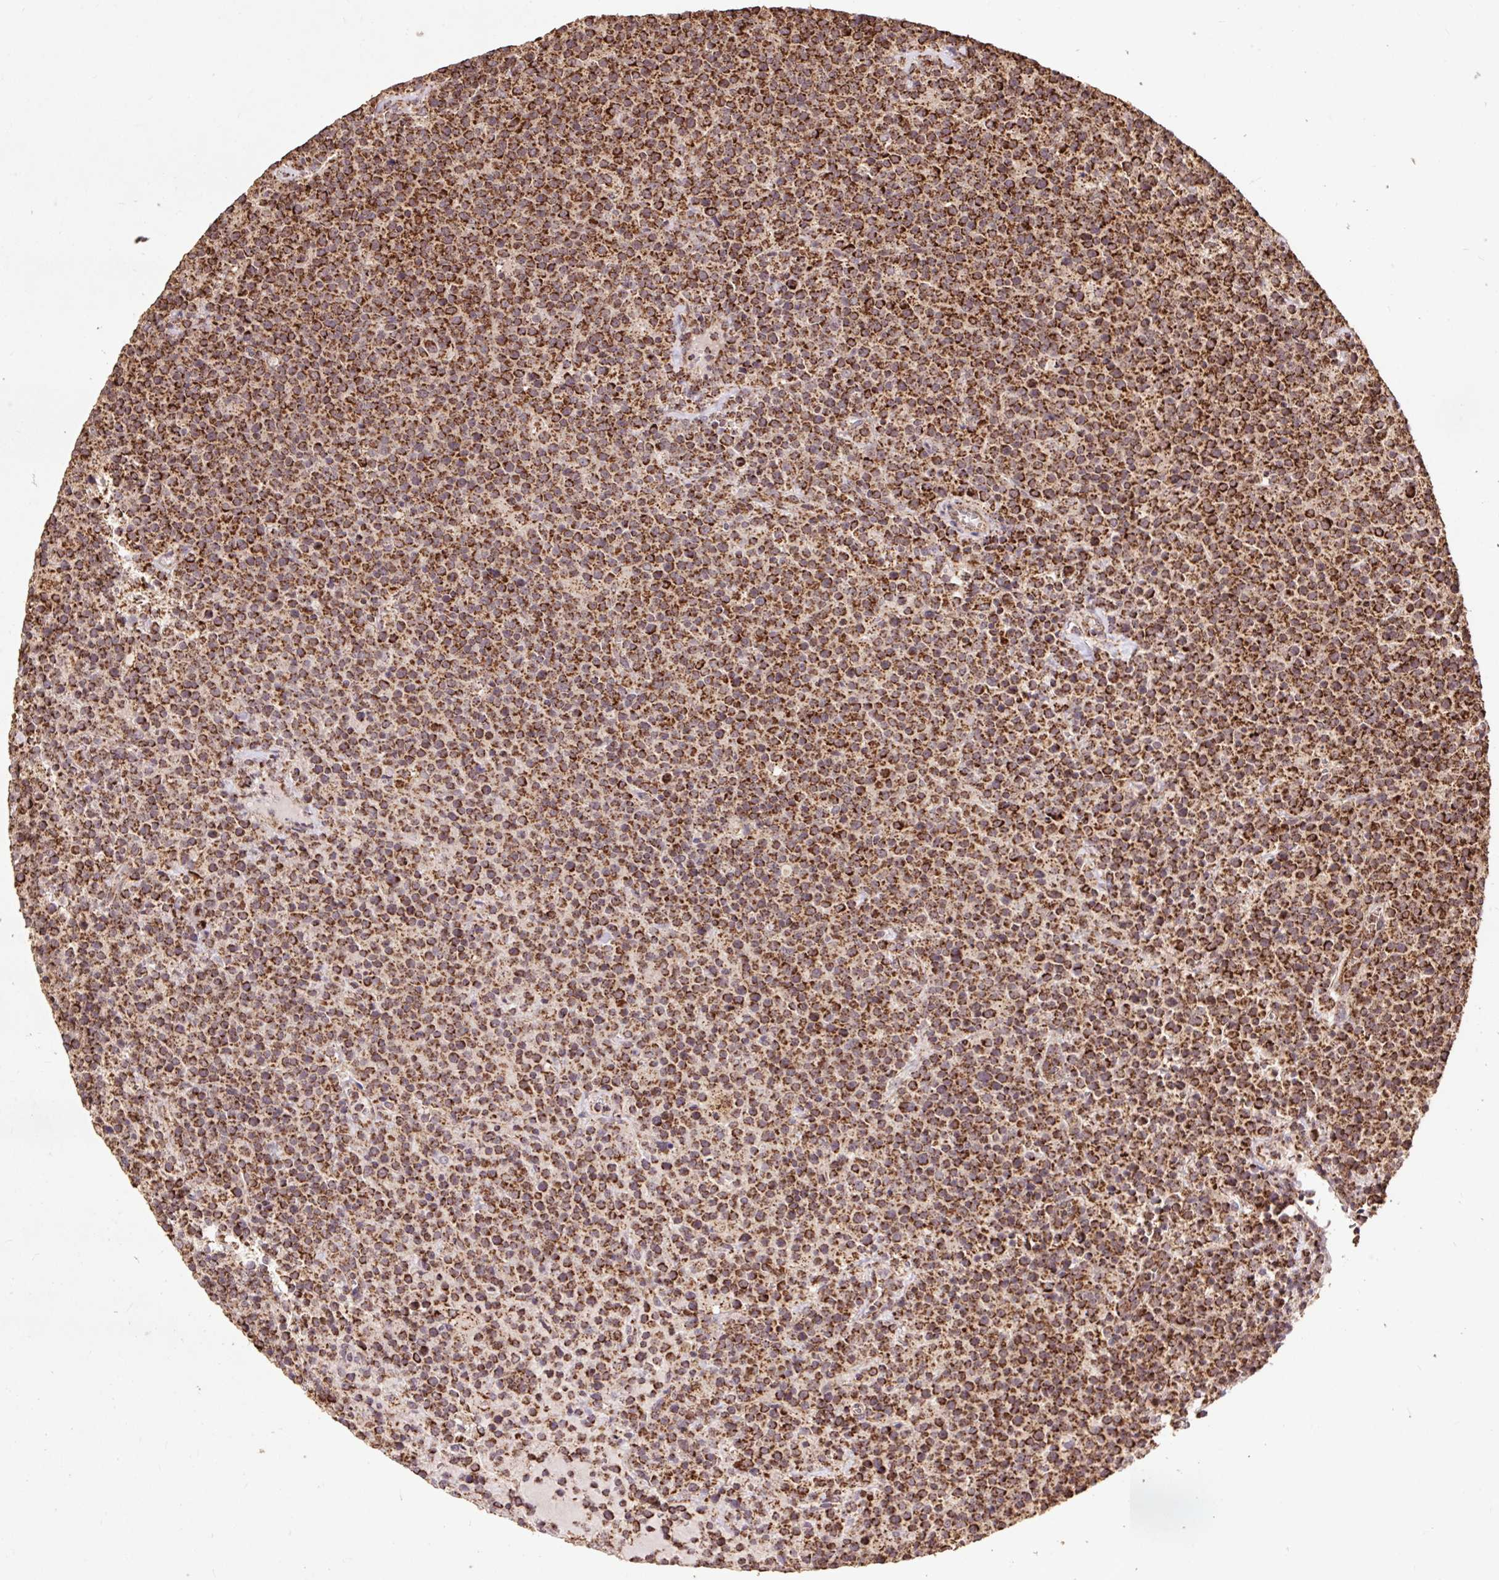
{"staining": {"intensity": "strong", "quantity": ">75%", "location": "cytoplasmic/membranous"}, "tissue": "lymphoma", "cell_type": "Tumor cells", "image_type": "cancer", "snomed": [{"axis": "morphology", "description": "Malignant lymphoma, non-Hodgkin's type, High grade"}, {"axis": "topography", "description": "Lymph node"}], "caption": "Immunohistochemistry (IHC) (DAB (3,3'-diaminobenzidine)) staining of lymphoma displays strong cytoplasmic/membranous protein positivity in approximately >75% of tumor cells. (DAB (3,3'-diaminobenzidine) IHC with brightfield microscopy, high magnification).", "gene": "ATP5F1A", "patient": {"sex": "male", "age": 61}}